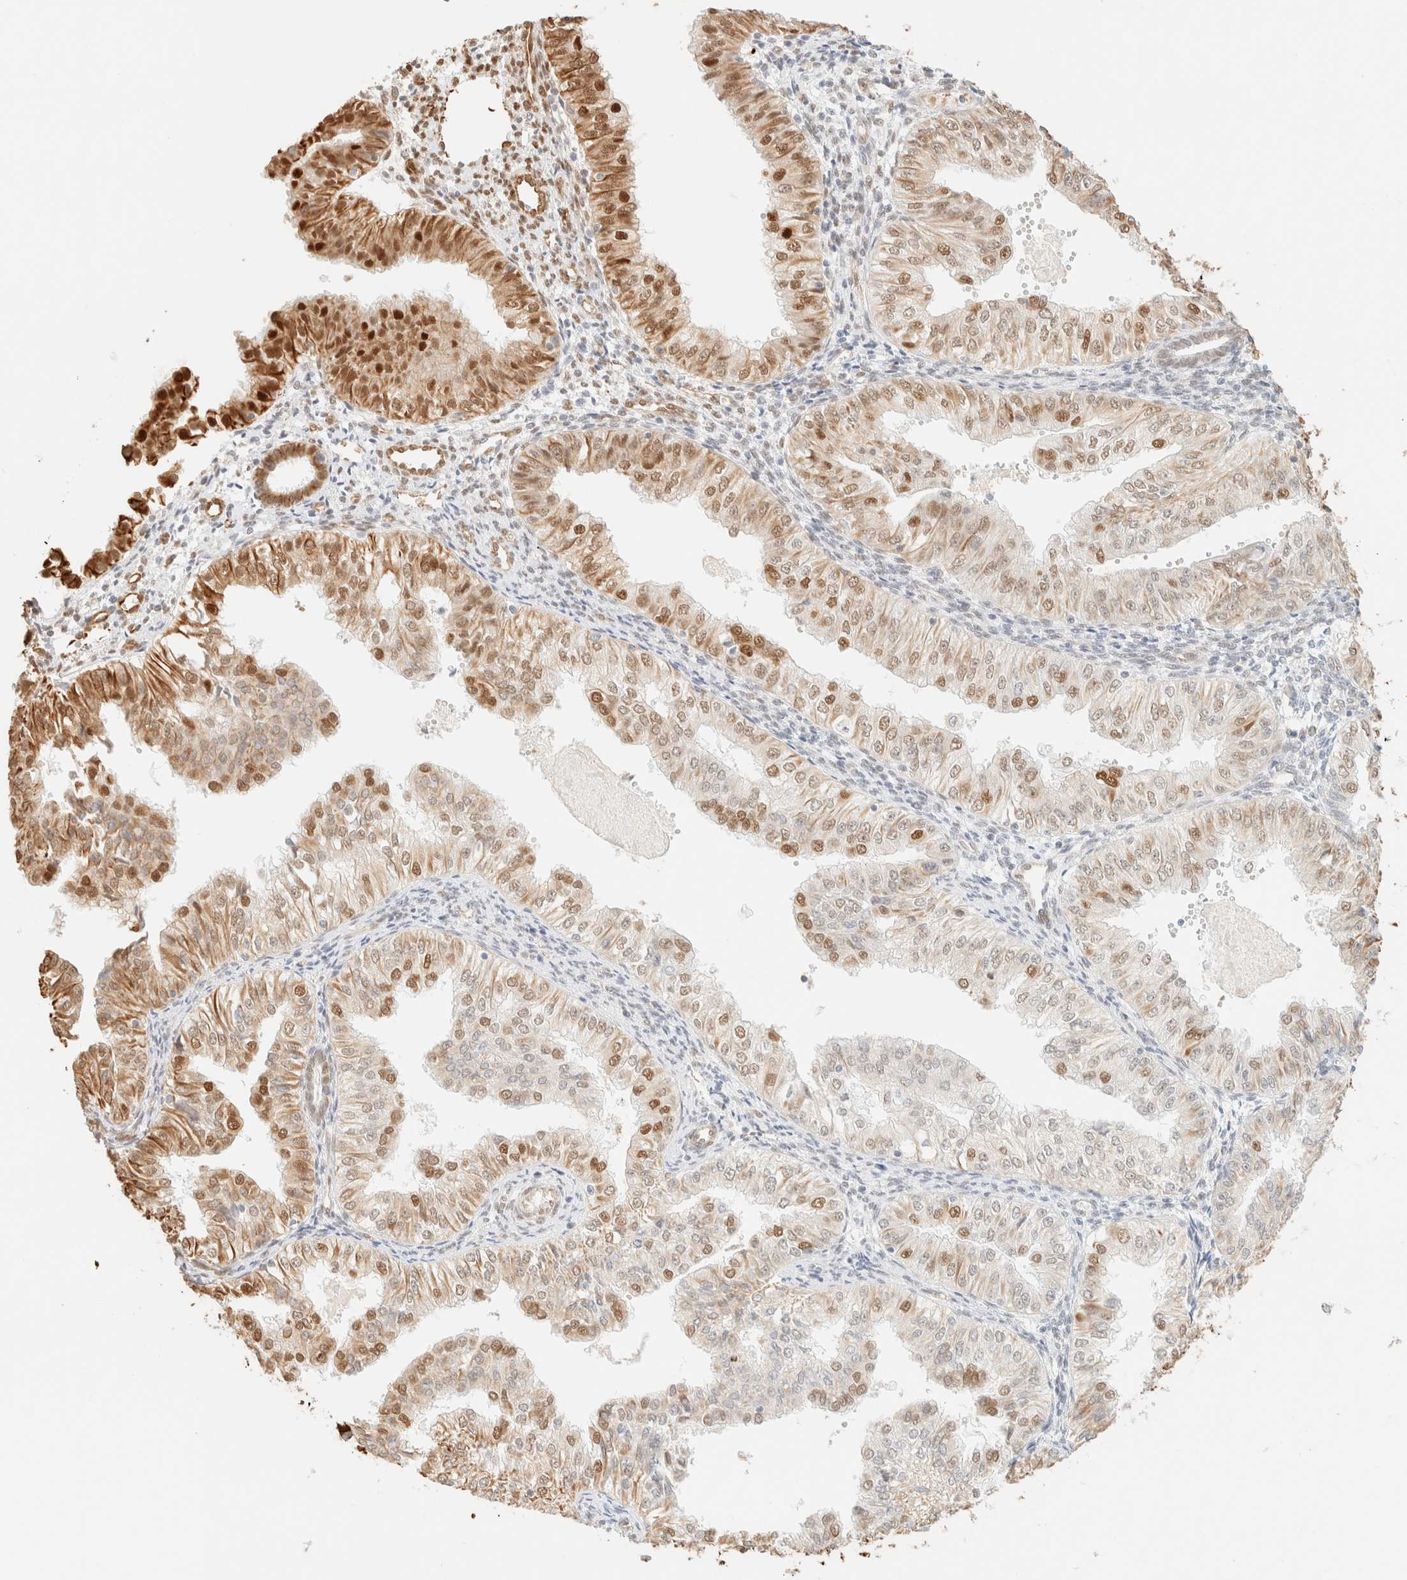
{"staining": {"intensity": "strong", "quantity": "25%-75%", "location": "nuclear"}, "tissue": "endometrial cancer", "cell_type": "Tumor cells", "image_type": "cancer", "snomed": [{"axis": "morphology", "description": "Normal tissue, NOS"}, {"axis": "morphology", "description": "Adenocarcinoma, NOS"}, {"axis": "topography", "description": "Endometrium"}], "caption": "A high amount of strong nuclear expression is present in approximately 25%-75% of tumor cells in adenocarcinoma (endometrial) tissue.", "gene": "ZSCAN18", "patient": {"sex": "female", "age": 53}}